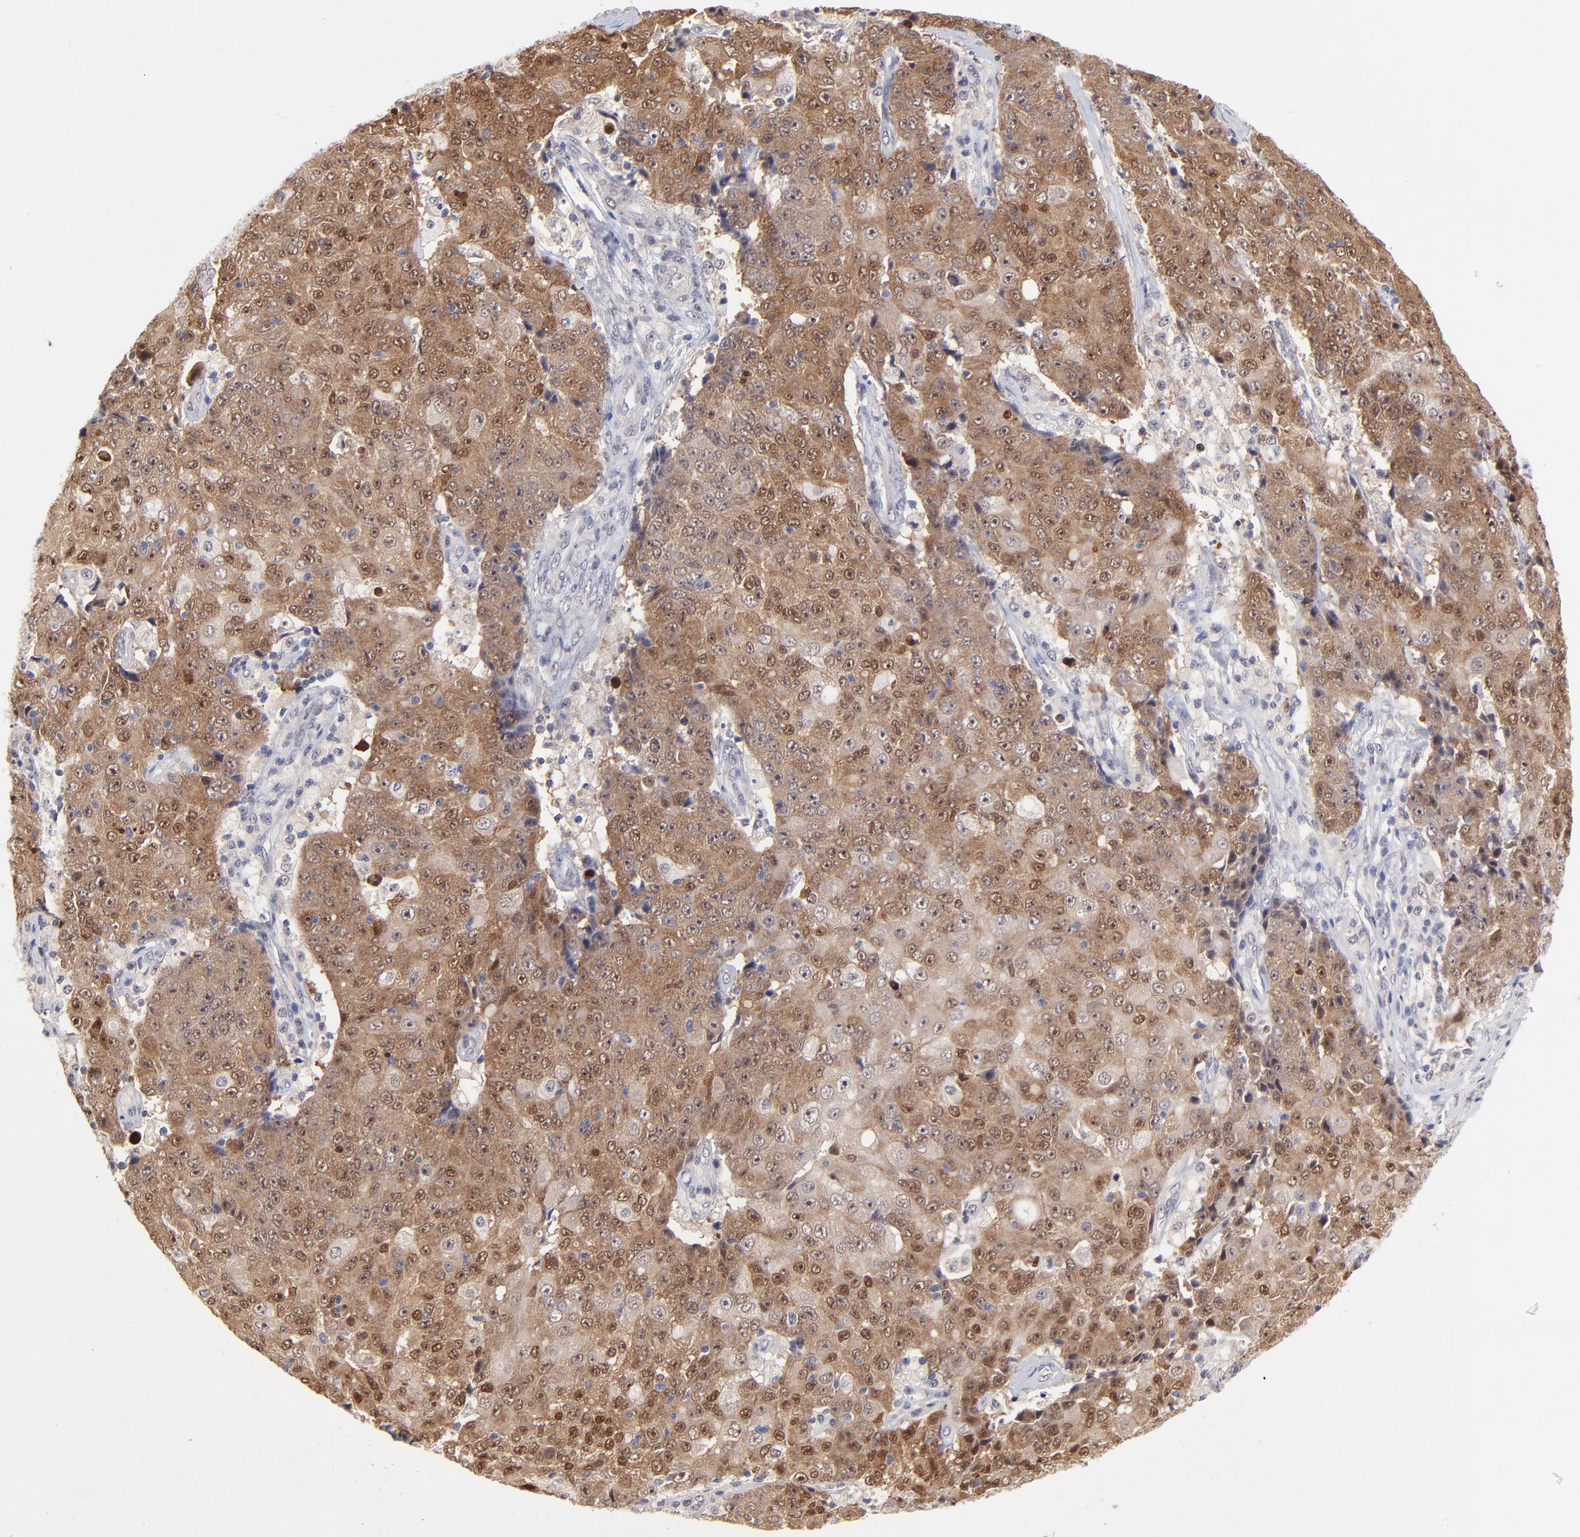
{"staining": {"intensity": "strong", "quantity": ">75%", "location": "cytoplasmic/membranous"}, "tissue": "ovarian cancer", "cell_type": "Tumor cells", "image_type": "cancer", "snomed": [{"axis": "morphology", "description": "Carcinoma, endometroid"}, {"axis": "topography", "description": "Ovary"}], "caption": "The image demonstrates a brown stain indicating the presence of a protein in the cytoplasmic/membranous of tumor cells in ovarian cancer (endometroid carcinoma).", "gene": "UBE2E3", "patient": {"sex": "female", "age": 42}}